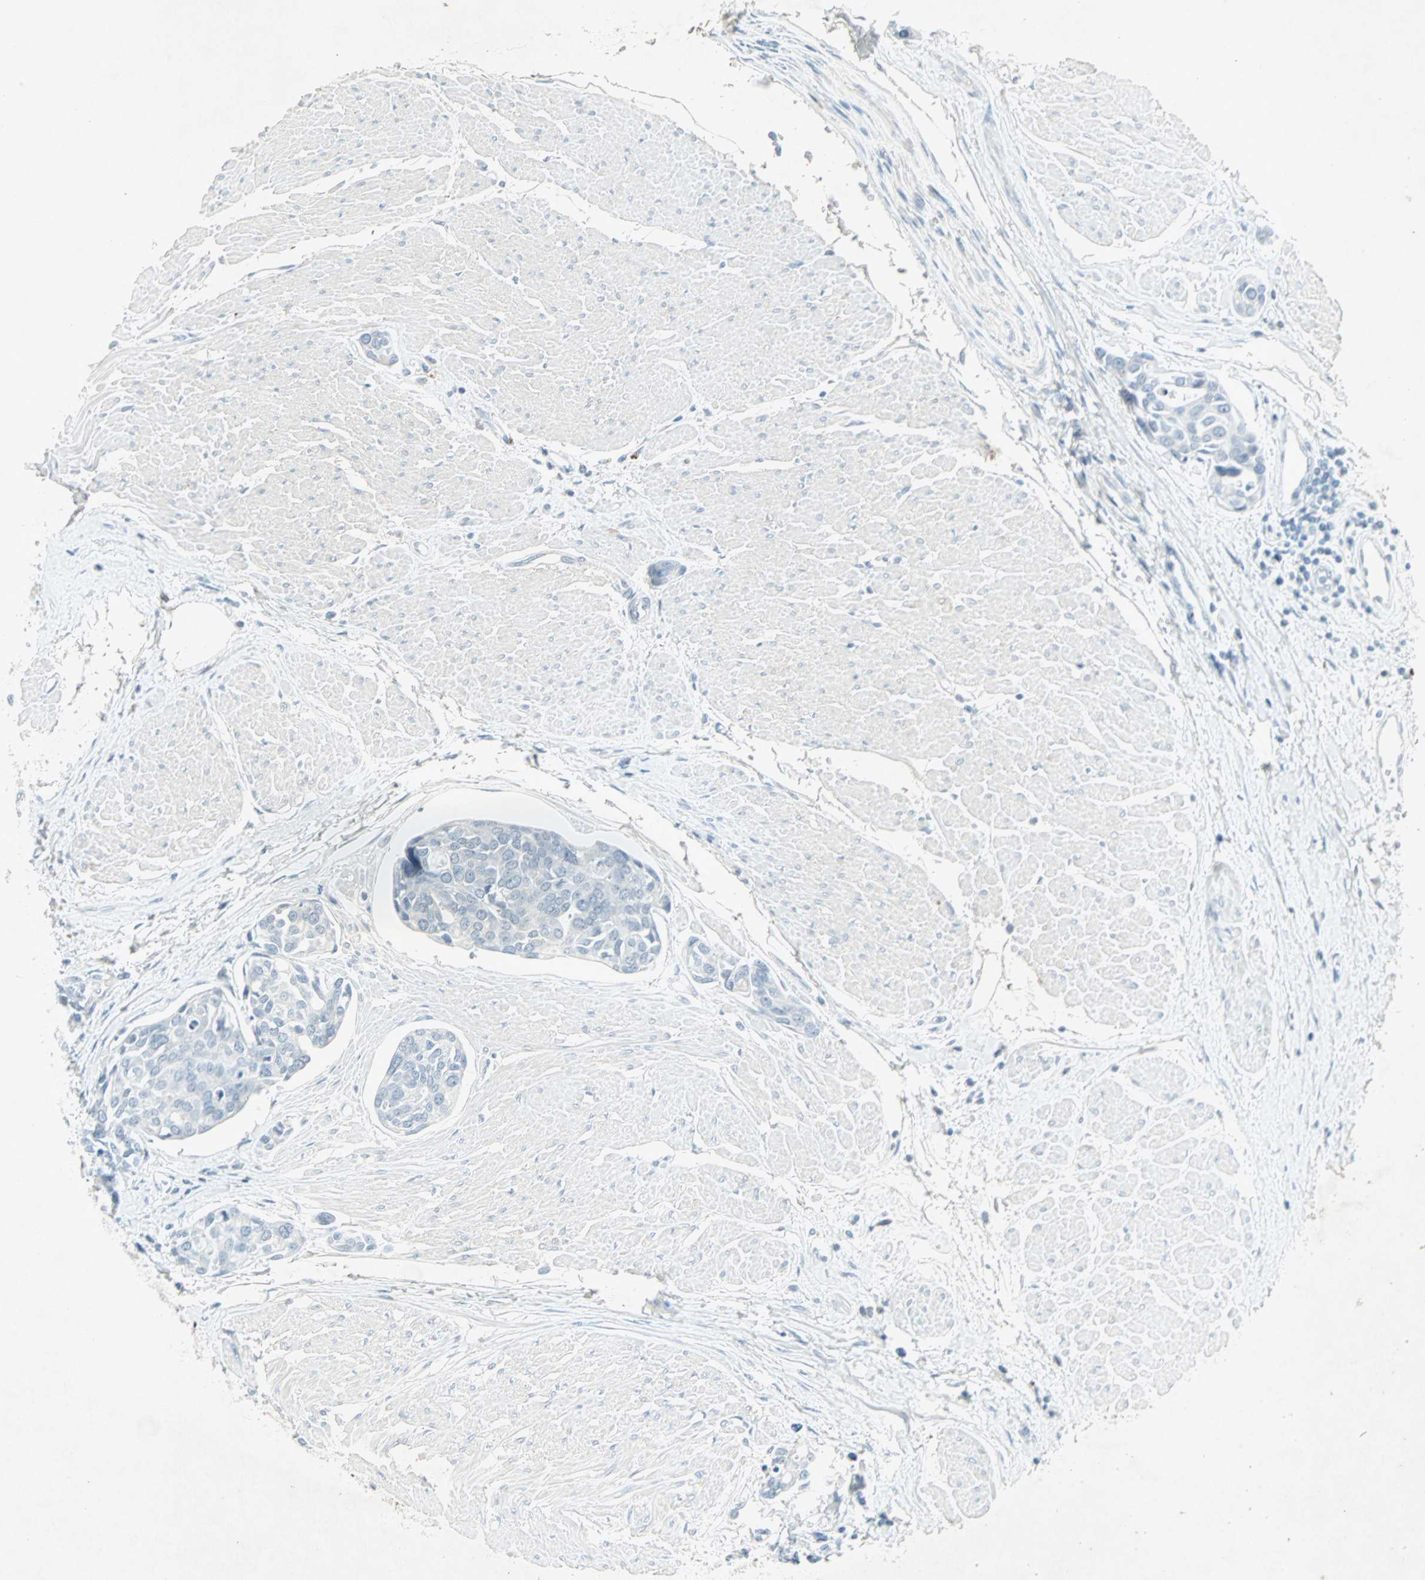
{"staining": {"intensity": "negative", "quantity": "none", "location": "none"}, "tissue": "urothelial cancer", "cell_type": "Tumor cells", "image_type": "cancer", "snomed": [{"axis": "morphology", "description": "Urothelial carcinoma, High grade"}, {"axis": "topography", "description": "Urinary bladder"}], "caption": "IHC image of human urothelial cancer stained for a protein (brown), which shows no staining in tumor cells. (Immunohistochemistry, brightfield microscopy, high magnification).", "gene": "LANCL3", "patient": {"sex": "male", "age": 78}}